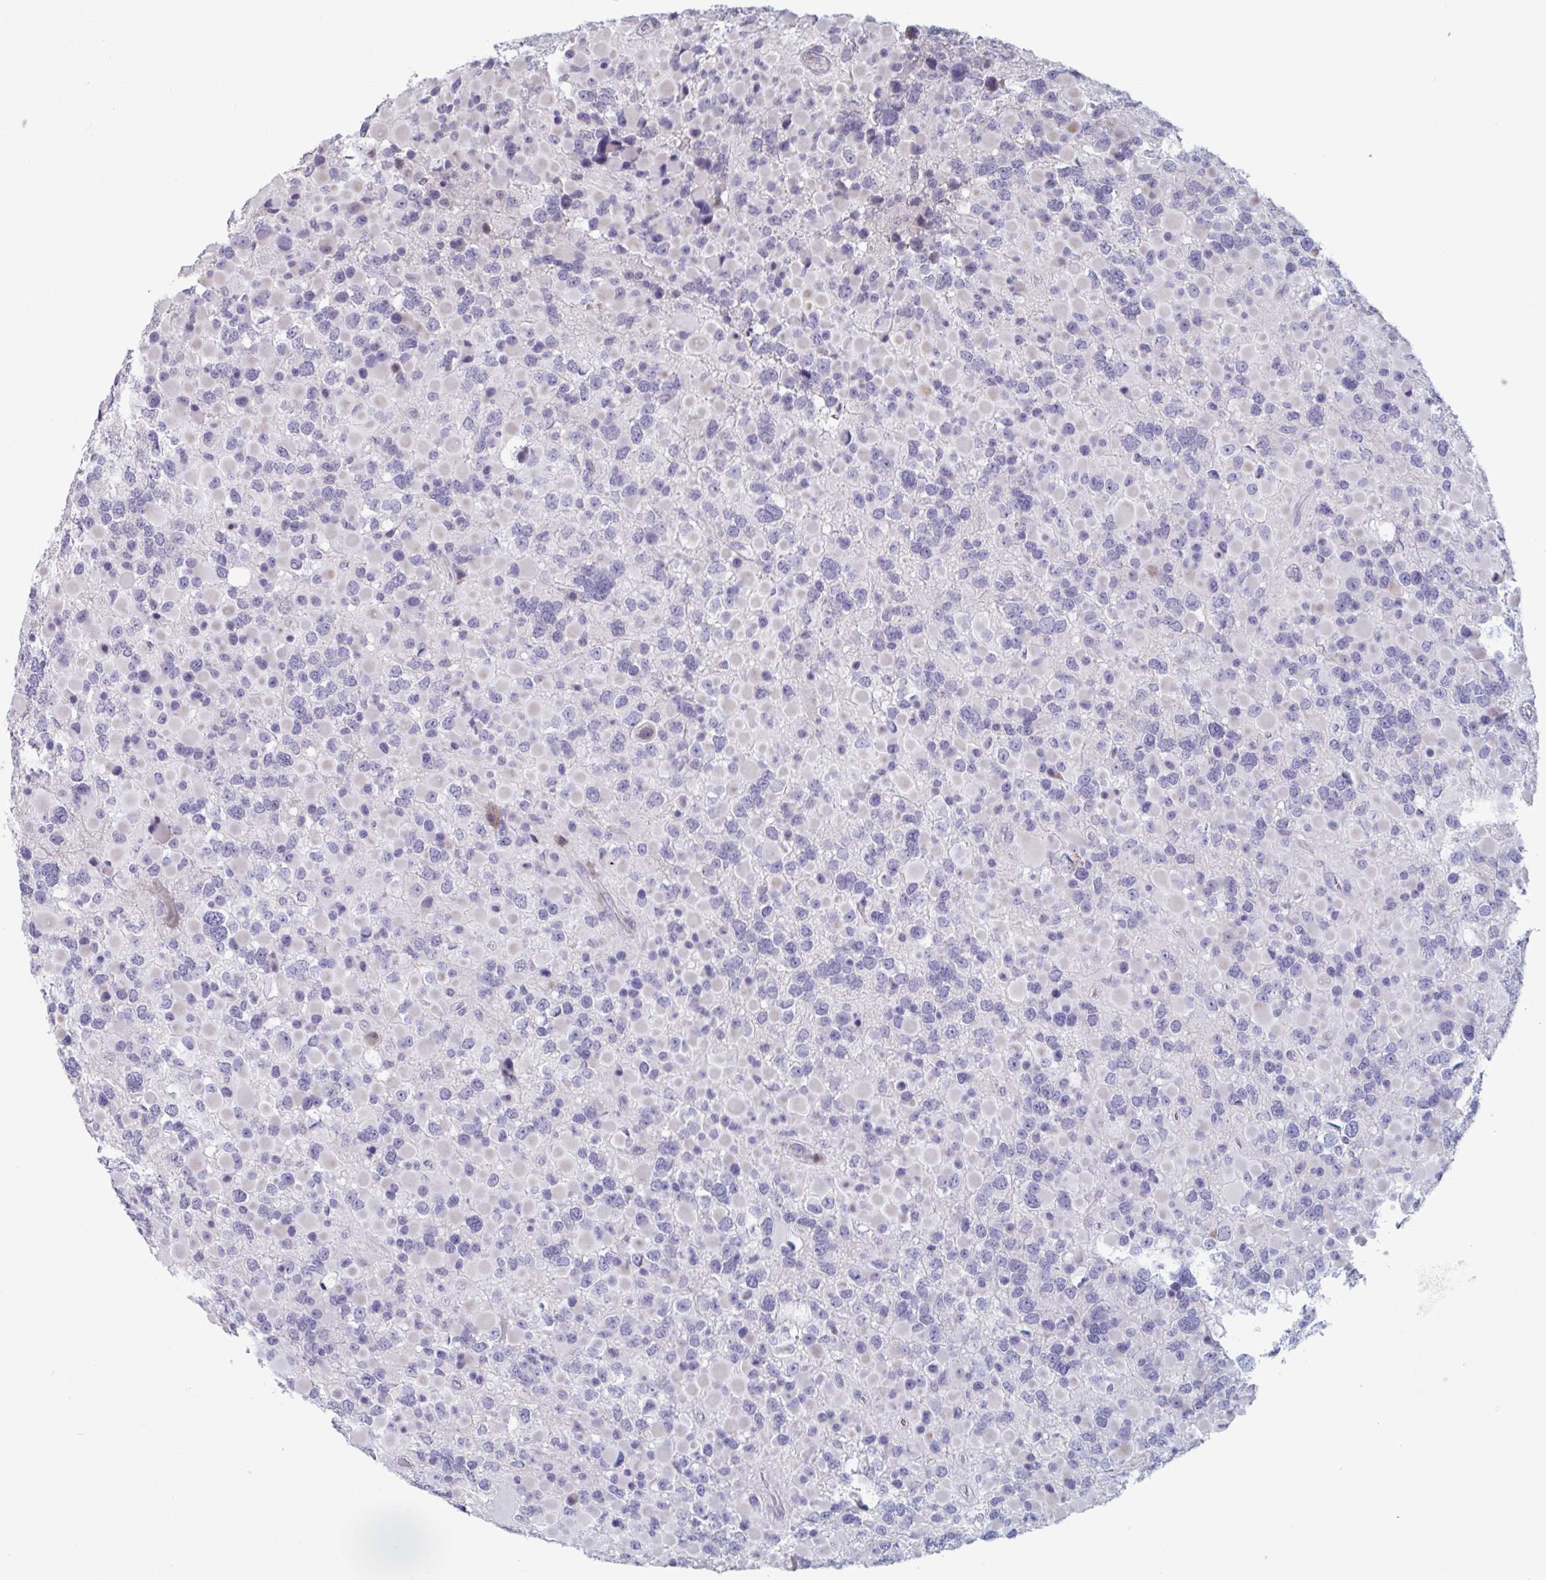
{"staining": {"intensity": "negative", "quantity": "none", "location": "none"}, "tissue": "glioma", "cell_type": "Tumor cells", "image_type": "cancer", "snomed": [{"axis": "morphology", "description": "Glioma, malignant, High grade"}, {"axis": "topography", "description": "Brain"}], "caption": "DAB (3,3'-diaminobenzidine) immunohistochemical staining of human high-grade glioma (malignant) demonstrates no significant expression in tumor cells.", "gene": "FOXA1", "patient": {"sex": "female", "age": 40}}